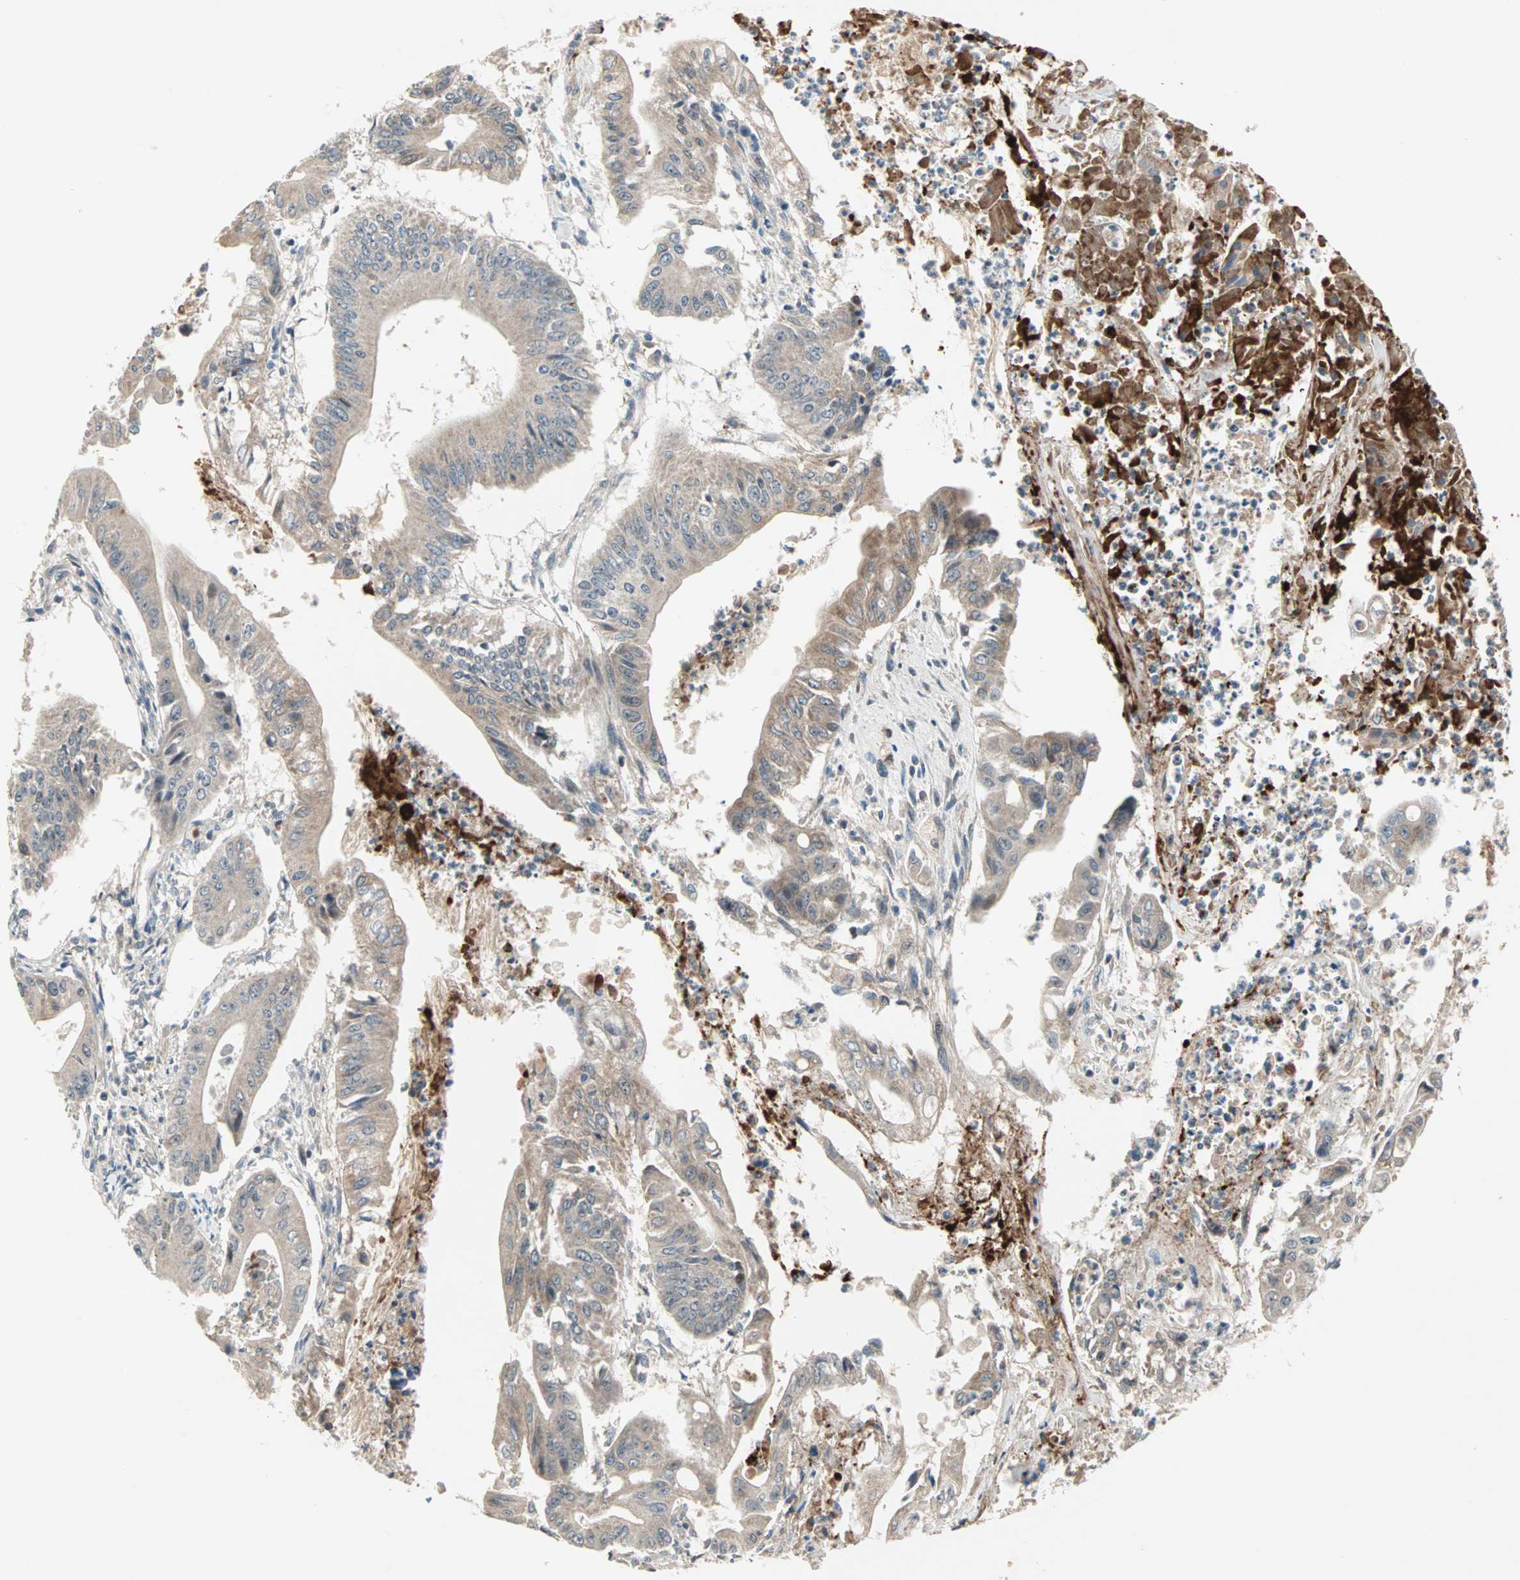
{"staining": {"intensity": "weak", "quantity": ">75%", "location": "cytoplasmic/membranous"}, "tissue": "pancreatic cancer", "cell_type": "Tumor cells", "image_type": "cancer", "snomed": [{"axis": "morphology", "description": "Normal tissue, NOS"}, {"axis": "topography", "description": "Lymph node"}], "caption": "The histopathology image shows immunohistochemical staining of pancreatic cancer. There is weak cytoplasmic/membranous staining is seen in approximately >75% of tumor cells.", "gene": "PROS1", "patient": {"sex": "male", "age": 62}}